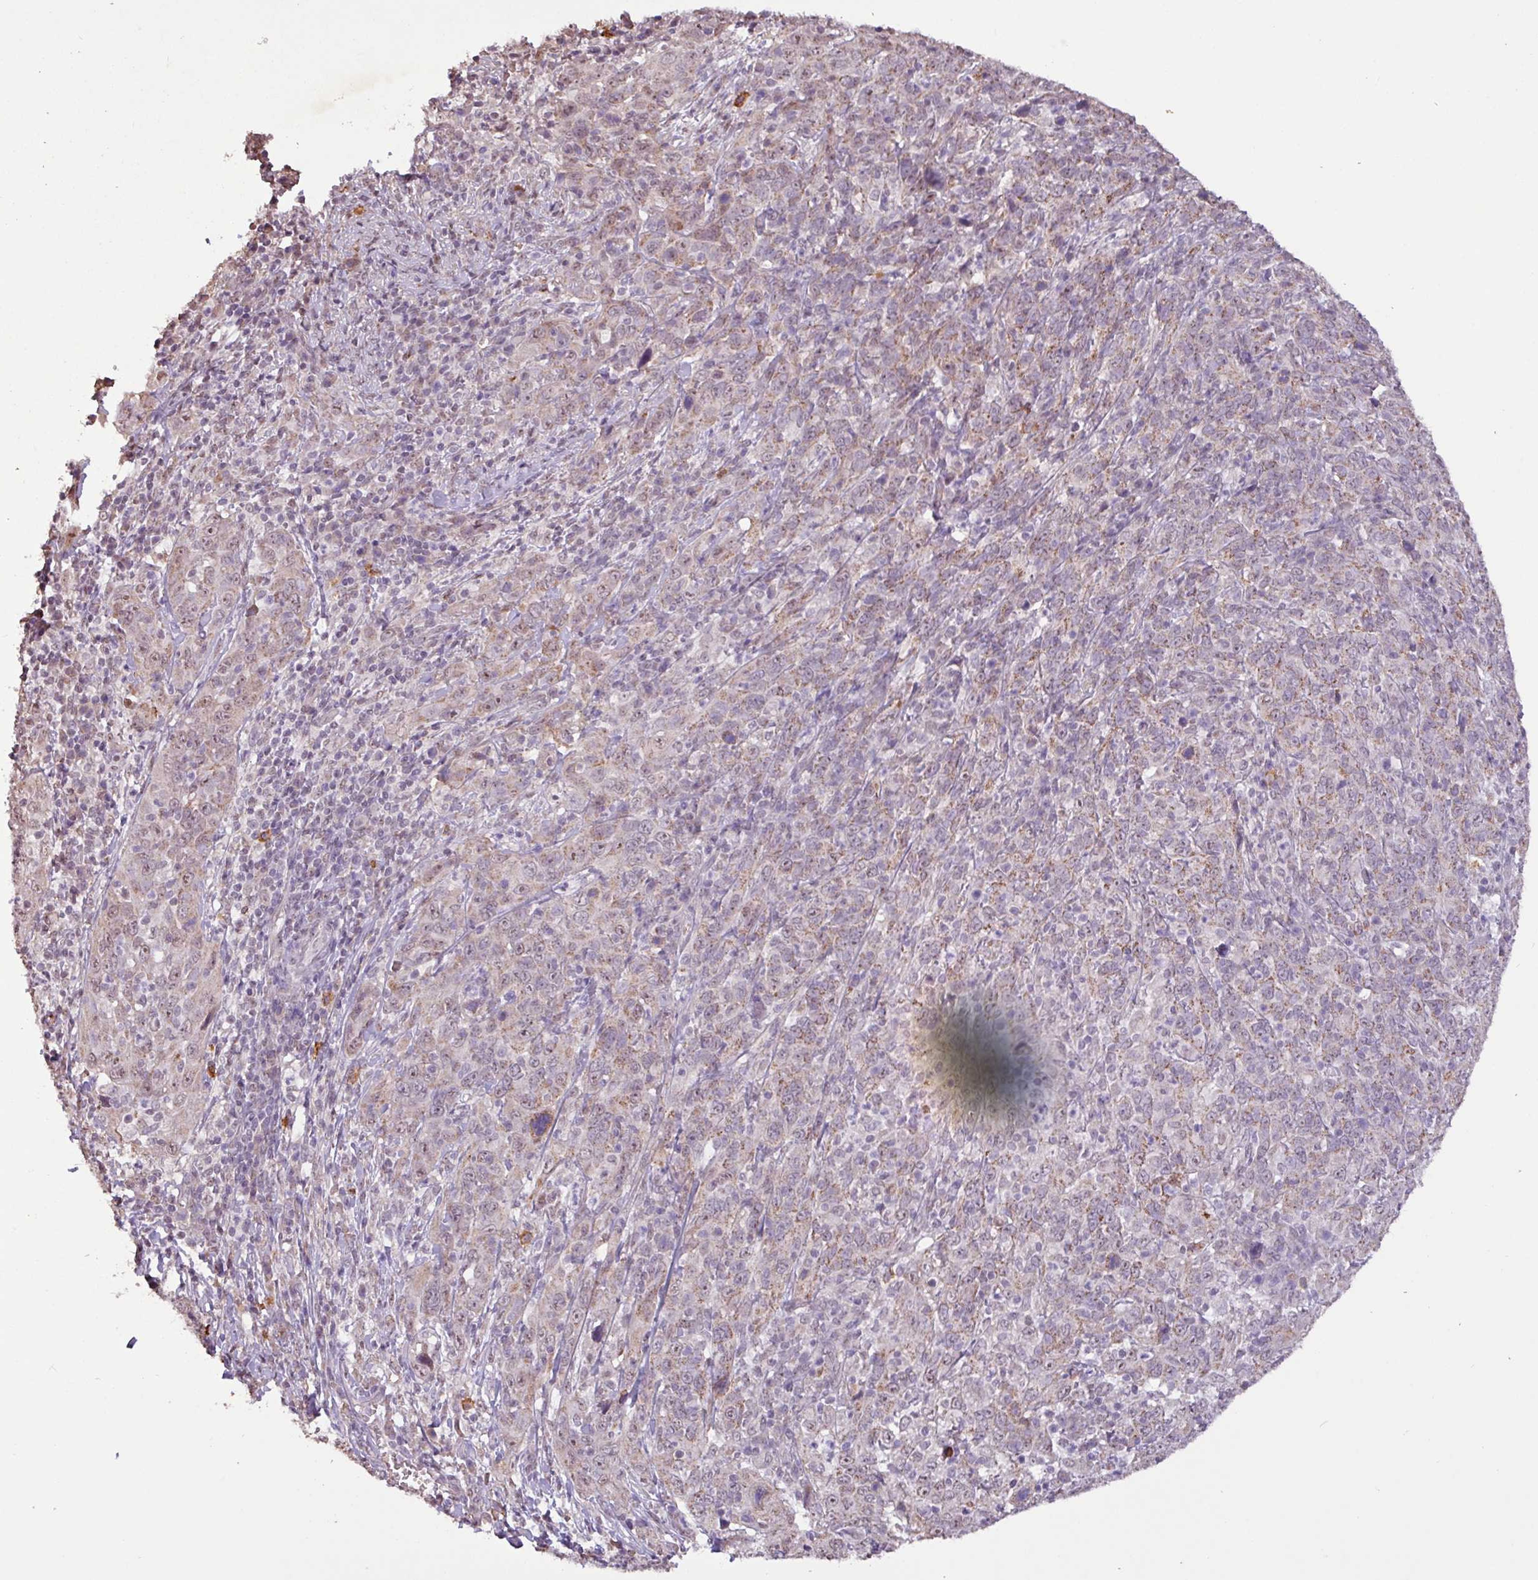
{"staining": {"intensity": "weak", "quantity": "<25%", "location": "cytoplasmic/membranous,nuclear"}, "tissue": "cervical cancer", "cell_type": "Tumor cells", "image_type": "cancer", "snomed": [{"axis": "morphology", "description": "Squamous cell carcinoma, NOS"}, {"axis": "topography", "description": "Cervix"}], "caption": "Immunohistochemistry photomicrograph of neoplastic tissue: squamous cell carcinoma (cervical) stained with DAB displays no significant protein expression in tumor cells.", "gene": "L3MBTL3", "patient": {"sex": "female", "age": 46}}